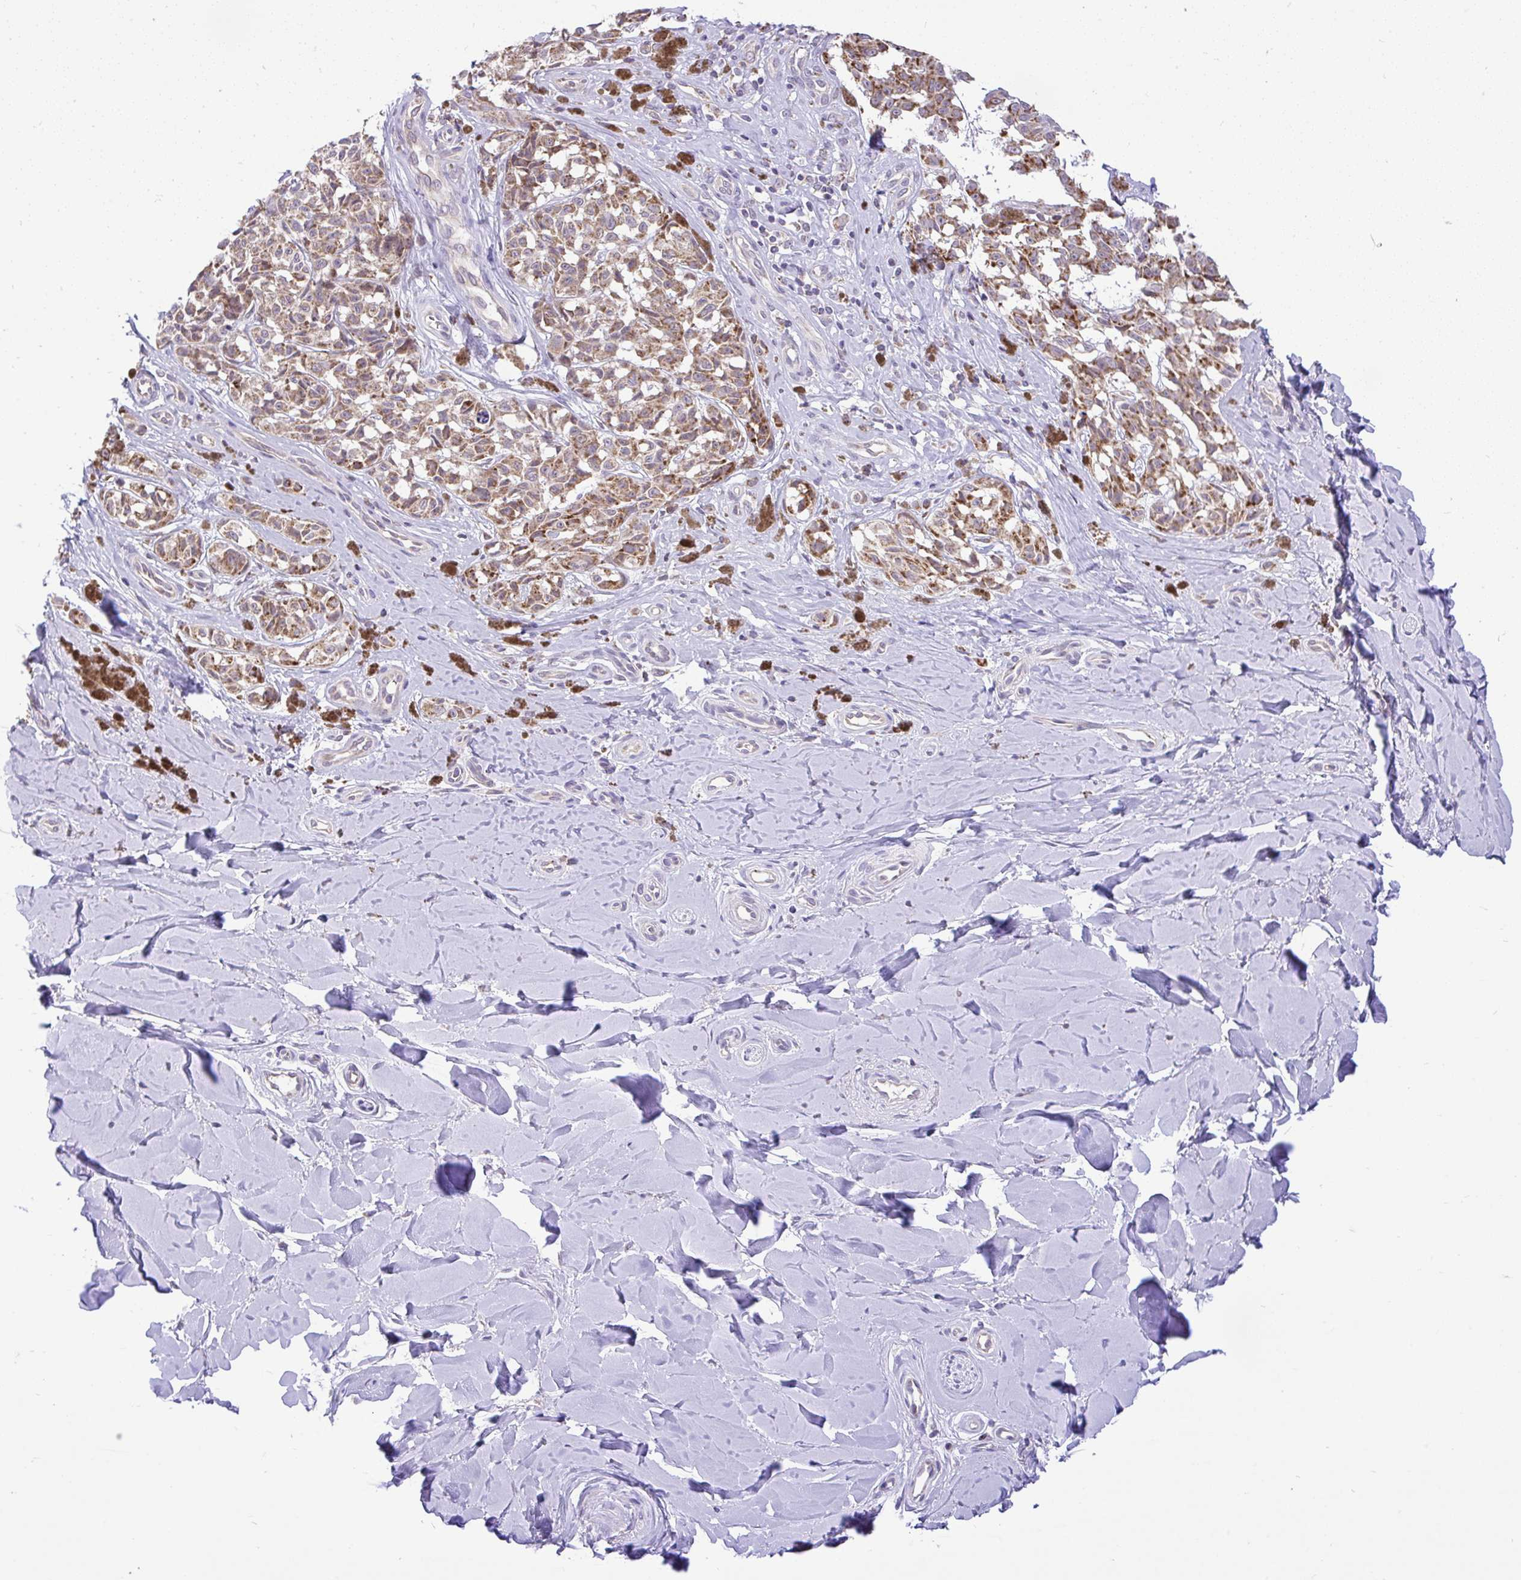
{"staining": {"intensity": "moderate", "quantity": ">75%", "location": "cytoplasmic/membranous"}, "tissue": "melanoma", "cell_type": "Tumor cells", "image_type": "cancer", "snomed": [{"axis": "morphology", "description": "Malignant melanoma, NOS"}, {"axis": "topography", "description": "Skin"}], "caption": "A micrograph showing moderate cytoplasmic/membranous expression in about >75% of tumor cells in melanoma, as visualized by brown immunohistochemical staining.", "gene": "PYCR2", "patient": {"sex": "female", "age": 65}}